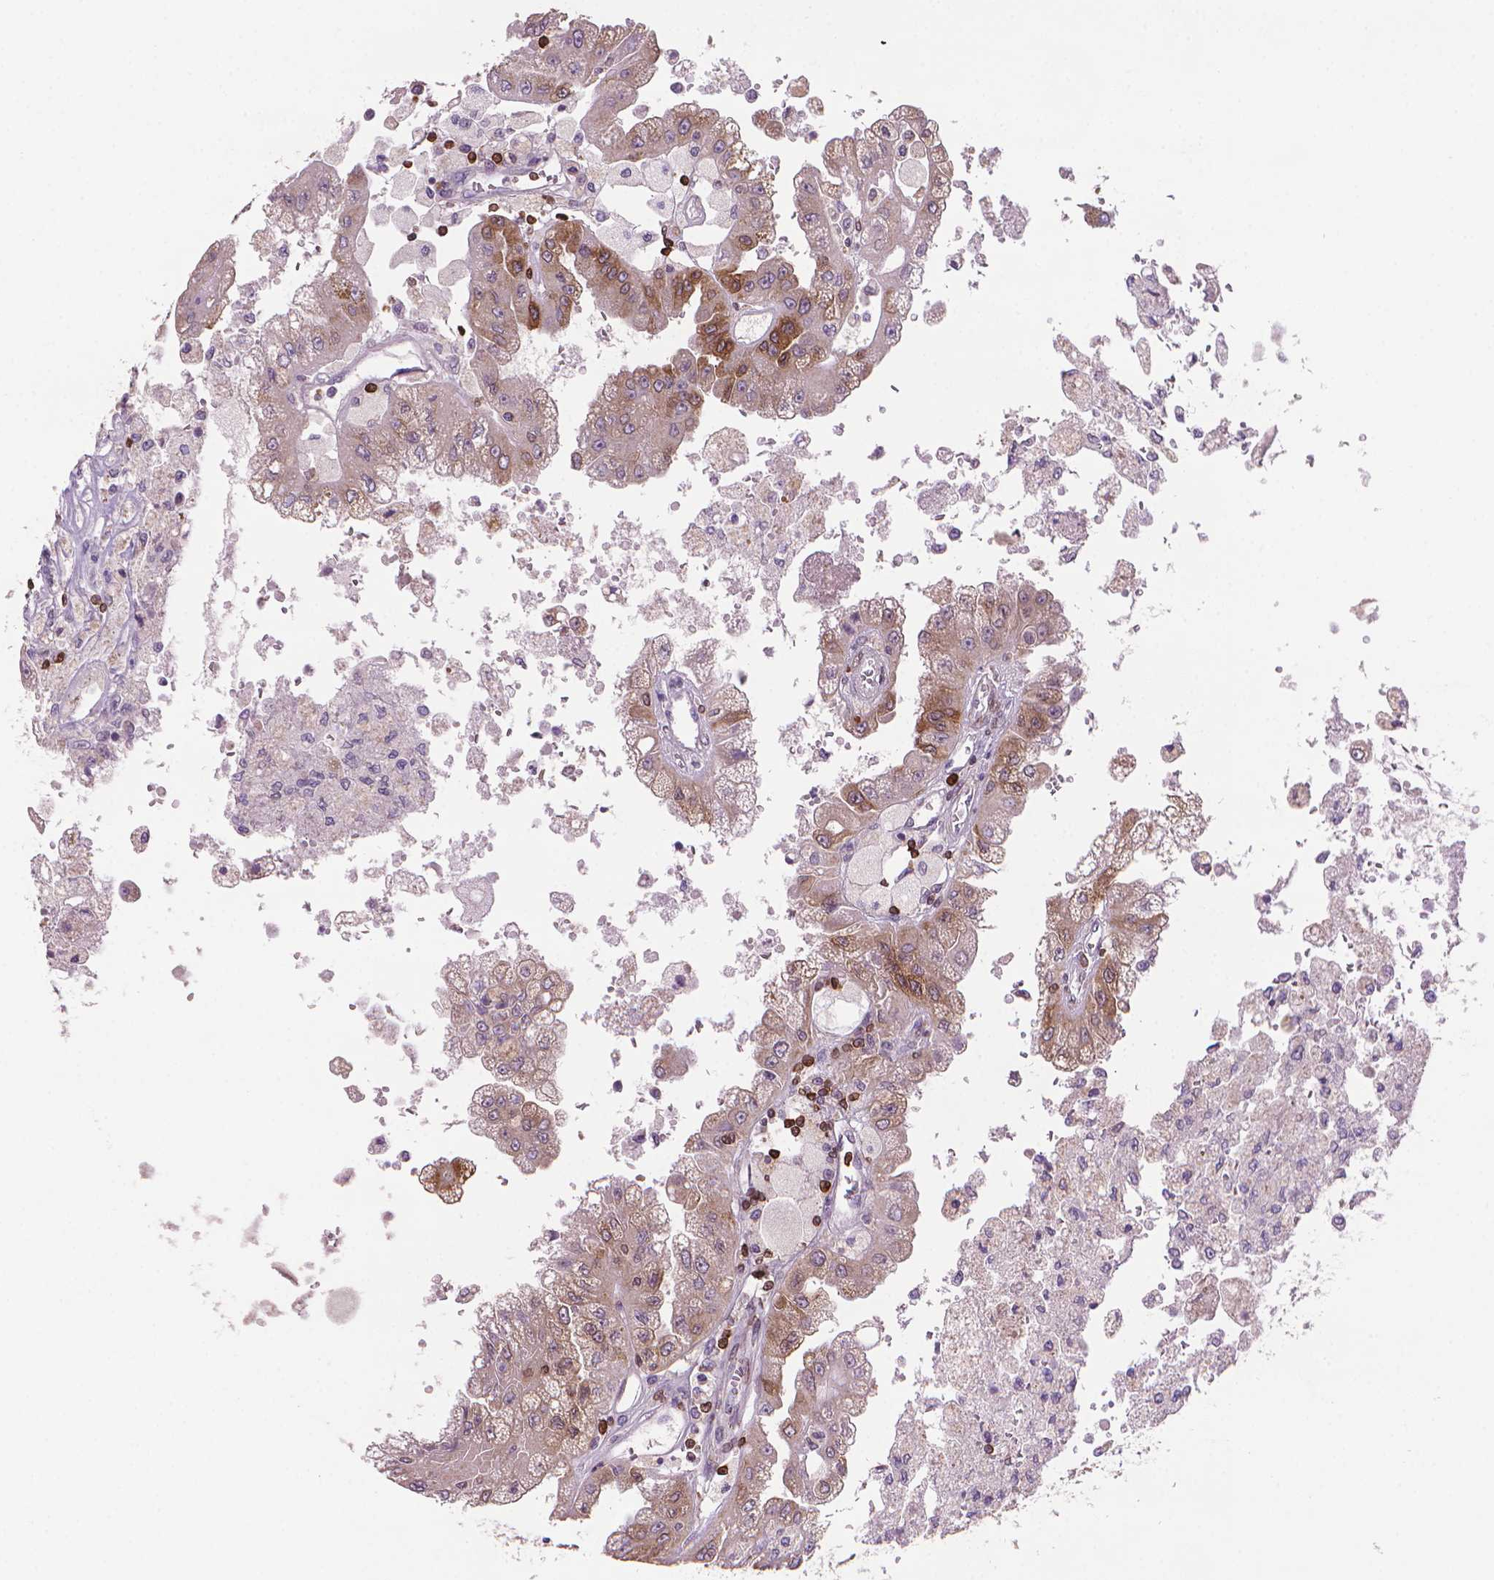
{"staining": {"intensity": "weak", "quantity": ">75%", "location": "cytoplasmic/membranous"}, "tissue": "renal cancer", "cell_type": "Tumor cells", "image_type": "cancer", "snomed": [{"axis": "morphology", "description": "Adenocarcinoma, NOS"}, {"axis": "topography", "description": "Kidney"}], "caption": "Renal adenocarcinoma stained with DAB (3,3'-diaminobenzidine) IHC displays low levels of weak cytoplasmic/membranous positivity in approximately >75% of tumor cells.", "gene": "BCL2", "patient": {"sex": "male", "age": 58}}